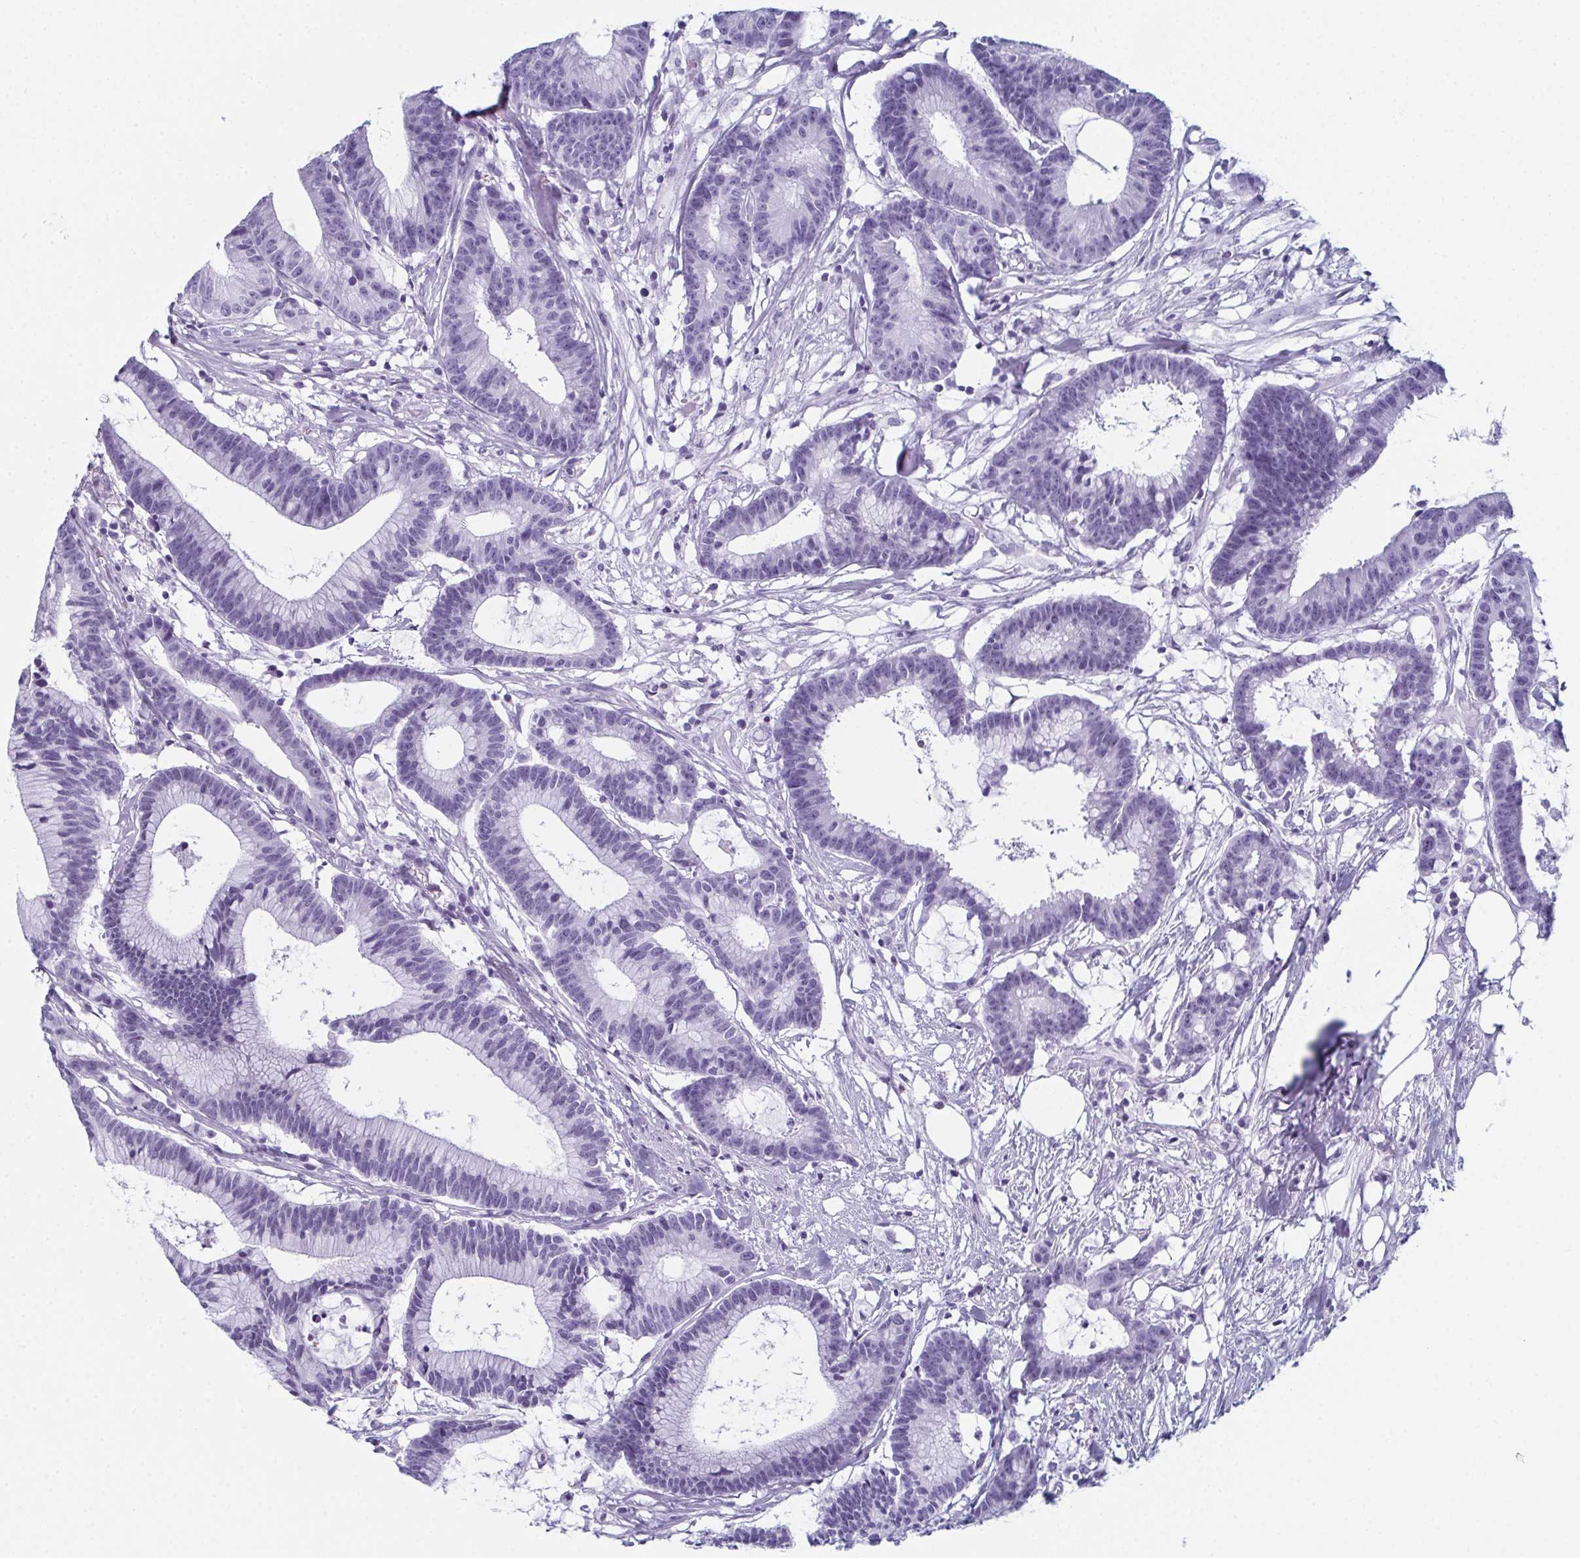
{"staining": {"intensity": "negative", "quantity": "none", "location": "none"}, "tissue": "colorectal cancer", "cell_type": "Tumor cells", "image_type": "cancer", "snomed": [{"axis": "morphology", "description": "Adenocarcinoma, NOS"}, {"axis": "topography", "description": "Colon"}], "caption": "This is an immunohistochemistry image of colorectal cancer. There is no expression in tumor cells.", "gene": "ENKUR", "patient": {"sex": "female", "age": 78}}